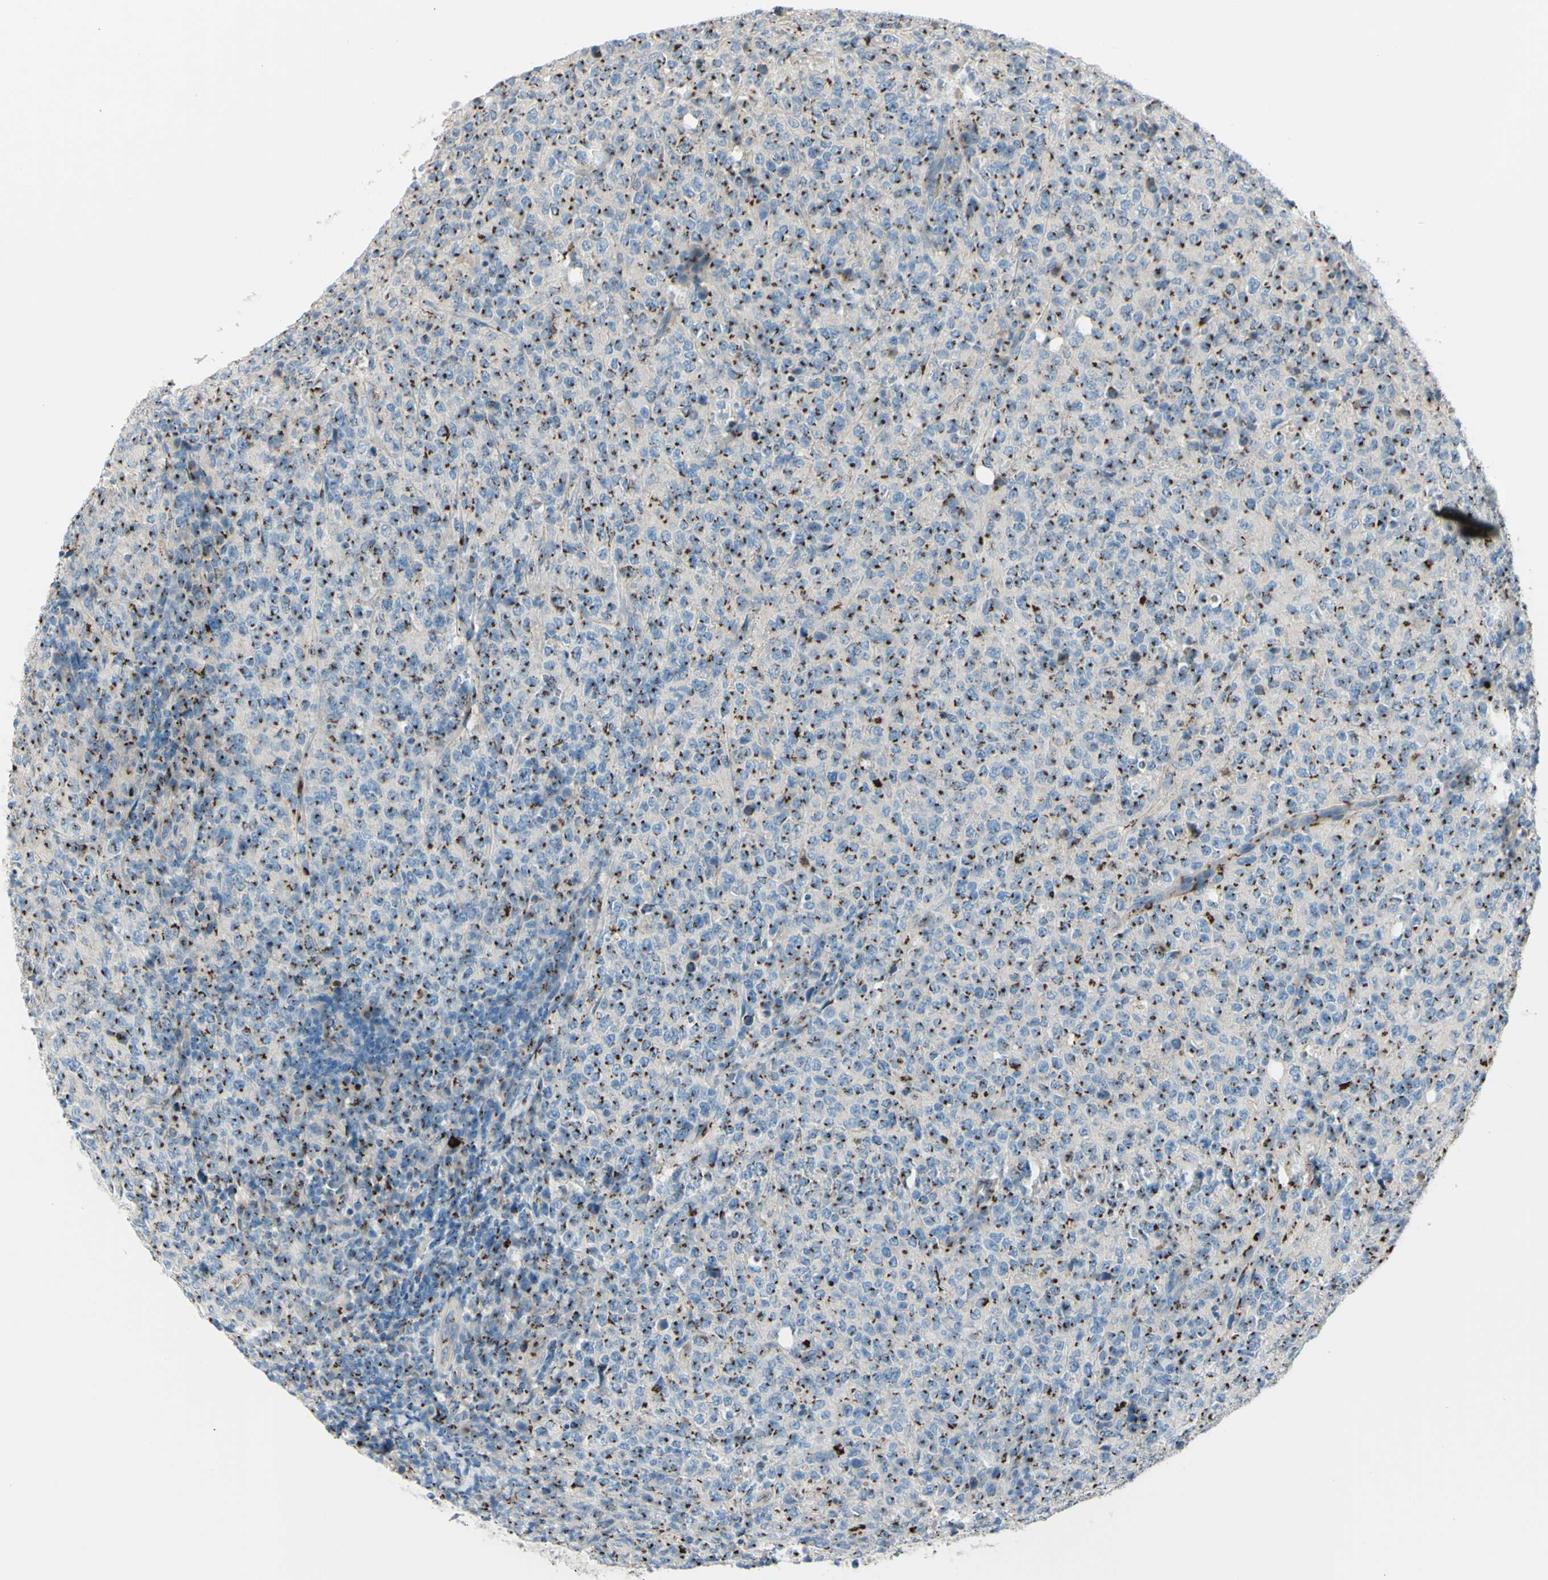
{"staining": {"intensity": "strong", "quantity": ">75%", "location": "cytoplasmic/membranous"}, "tissue": "lymphoma", "cell_type": "Tumor cells", "image_type": "cancer", "snomed": [{"axis": "morphology", "description": "Malignant lymphoma, non-Hodgkin's type, High grade"}, {"axis": "topography", "description": "Tonsil"}], "caption": "Protein staining exhibits strong cytoplasmic/membranous expression in approximately >75% of tumor cells in malignant lymphoma, non-Hodgkin's type (high-grade).", "gene": "B4GALT1", "patient": {"sex": "female", "age": 36}}